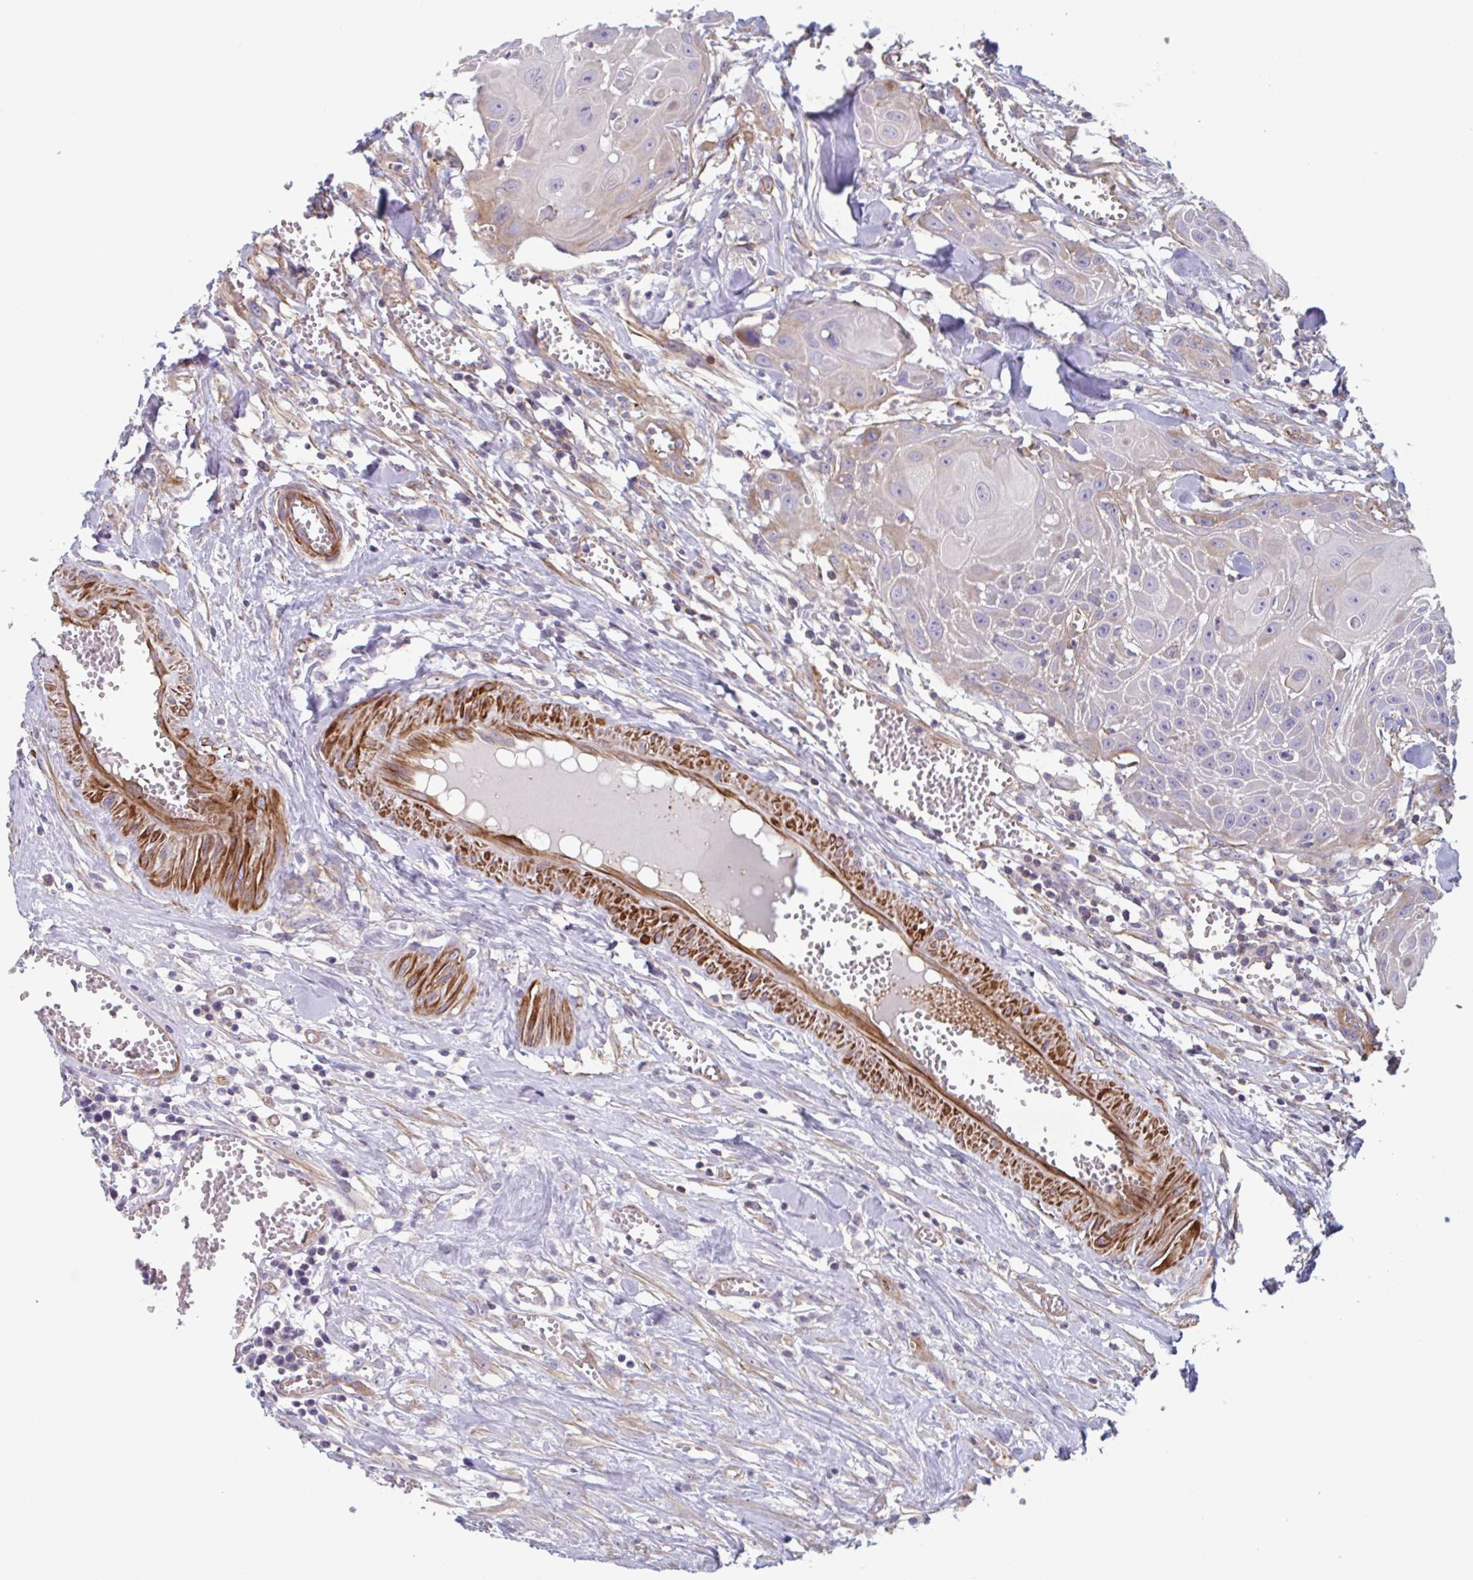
{"staining": {"intensity": "negative", "quantity": "none", "location": "none"}, "tissue": "head and neck cancer", "cell_type": "Tumor cells", "image_type": "cancer", "snomed": [{"axis": "morphology", "description": "Squamous cell carcinoma, NOS"}, {"axis": "topography", "description": "Lymph node"}, {"axis": "topography", "description": "Salivary gland"}, {"axis": "topography", "description": "Head-Neck"}], "caption": "Protein analysis of head and neck cancer (squamous cell carcinoma) exhibits no significant staining in tumor cells.", "gene": "SHISA7", "patient": {"sex": "female", "age": 74}}